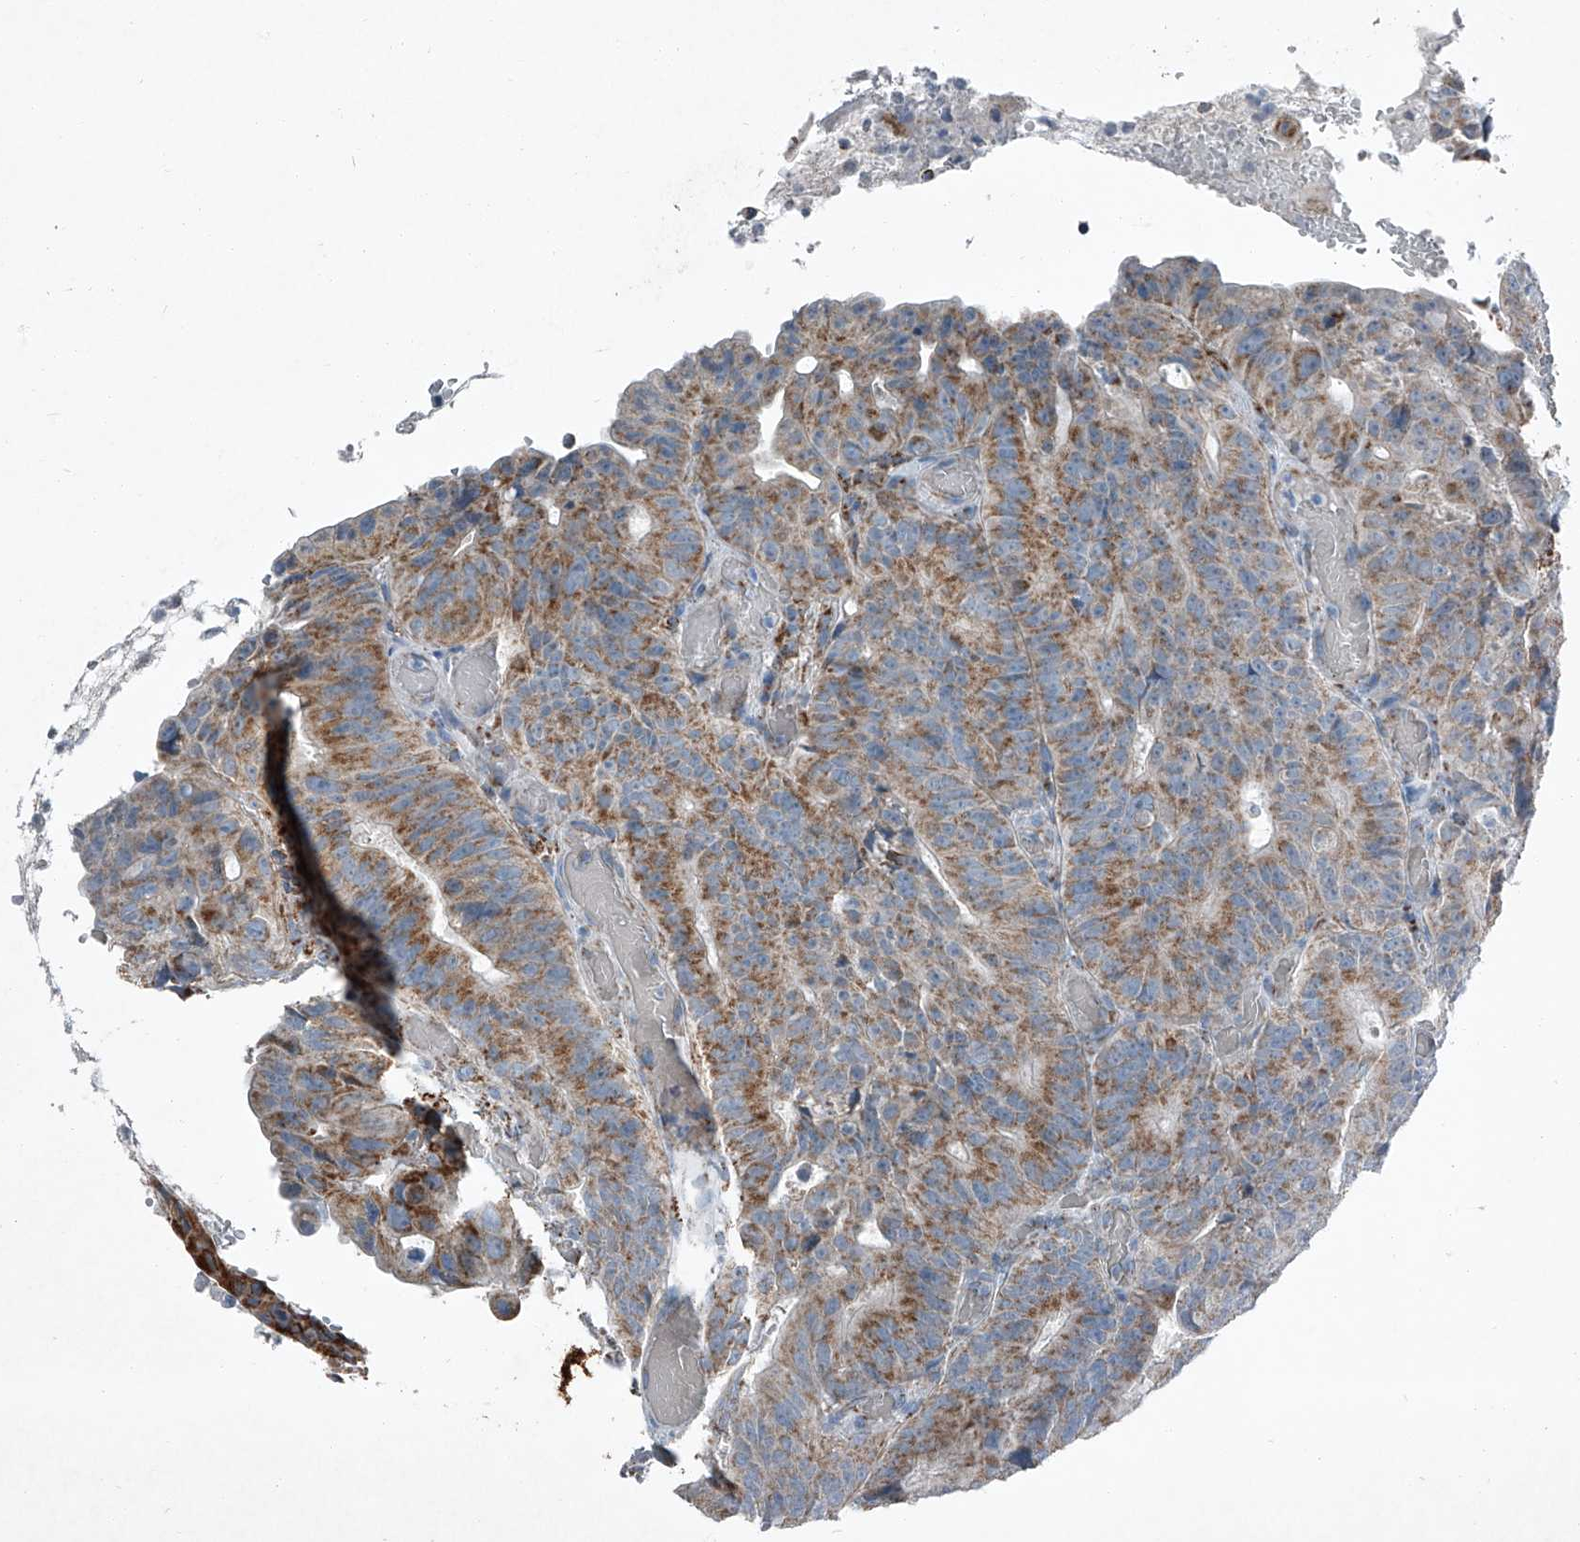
{"staining": {"intensity": "moderate", "quantity": "25%-75%", "location": "cytoplasmic/membranous"}, "tissue": "colorectal cancer", "cell_type": "Tumor cells", "image_type": "cancer", "snomed": [{"axis": "morphology", "description": "Adenocarcinoma, NOS"}, {"axis": "topography", "description": "Colon"}], "caption": "Protein expression analysis of colorectal cancer (adenocarcinoma) shows moderate cytoplasmic/membranous staining in about 25%-75% of tumor cells.", "gene": "CHRNA7", "patient": {"sex": "male", "age": 87}}